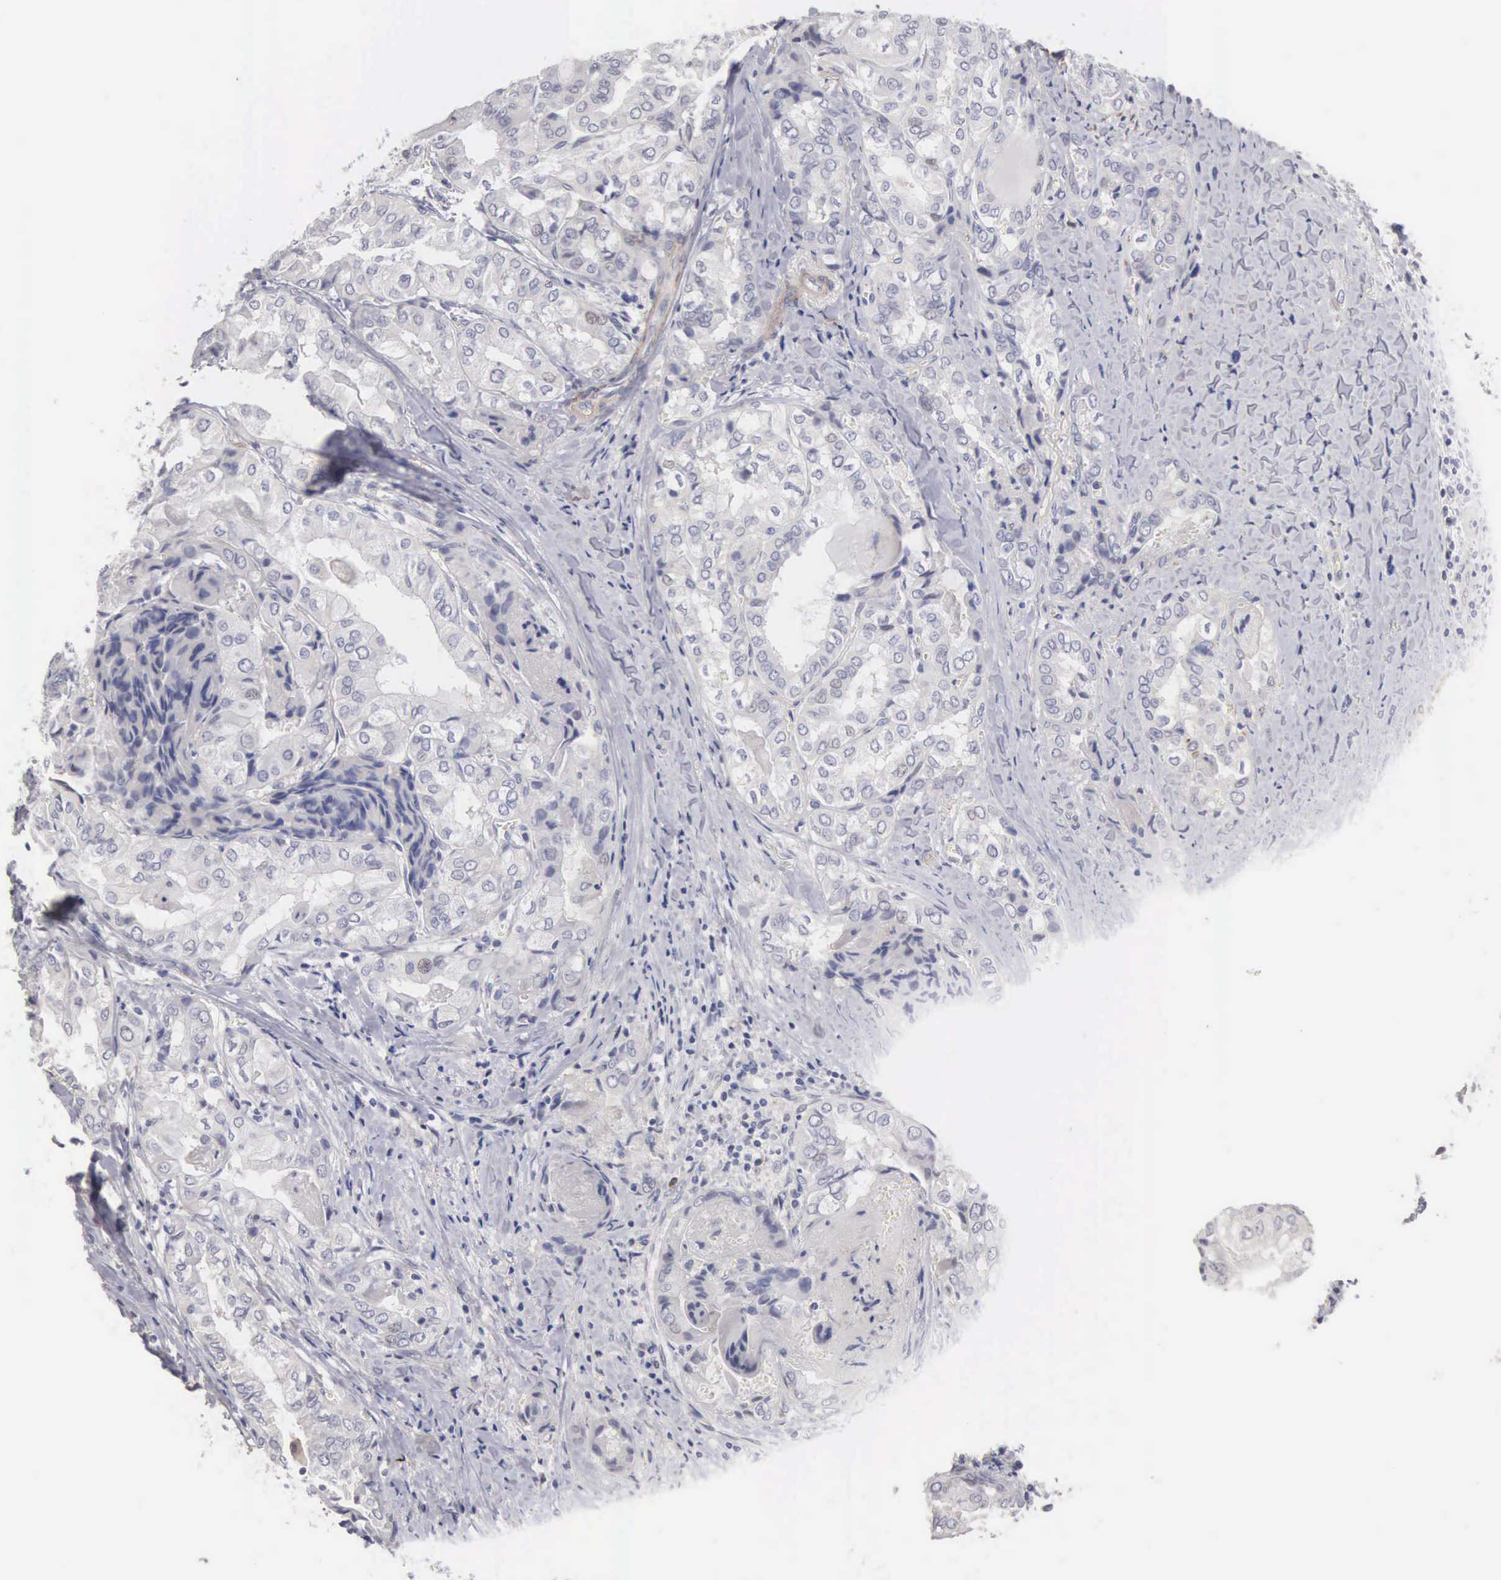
{"staining": {"intensity": "negative", "quantity": "none", "location": "none"}, "tissue": "thyroid cancer", "cell_type": "Tumor cells", "image_type": "cancer", "snomed": [{"axis": "morphology", "description": "Papillary adenocarcinoma, NOS"}, {"axis": "topography", "description": "Thyroid gland"}], "caption": "Immunohistochemical staining of thyroid cancer (papillary adenocarcinoma) reveals no significant expression in tumor cells.", "gene": "ELFN2", "patient": {"sex": "female", "age": 71}}